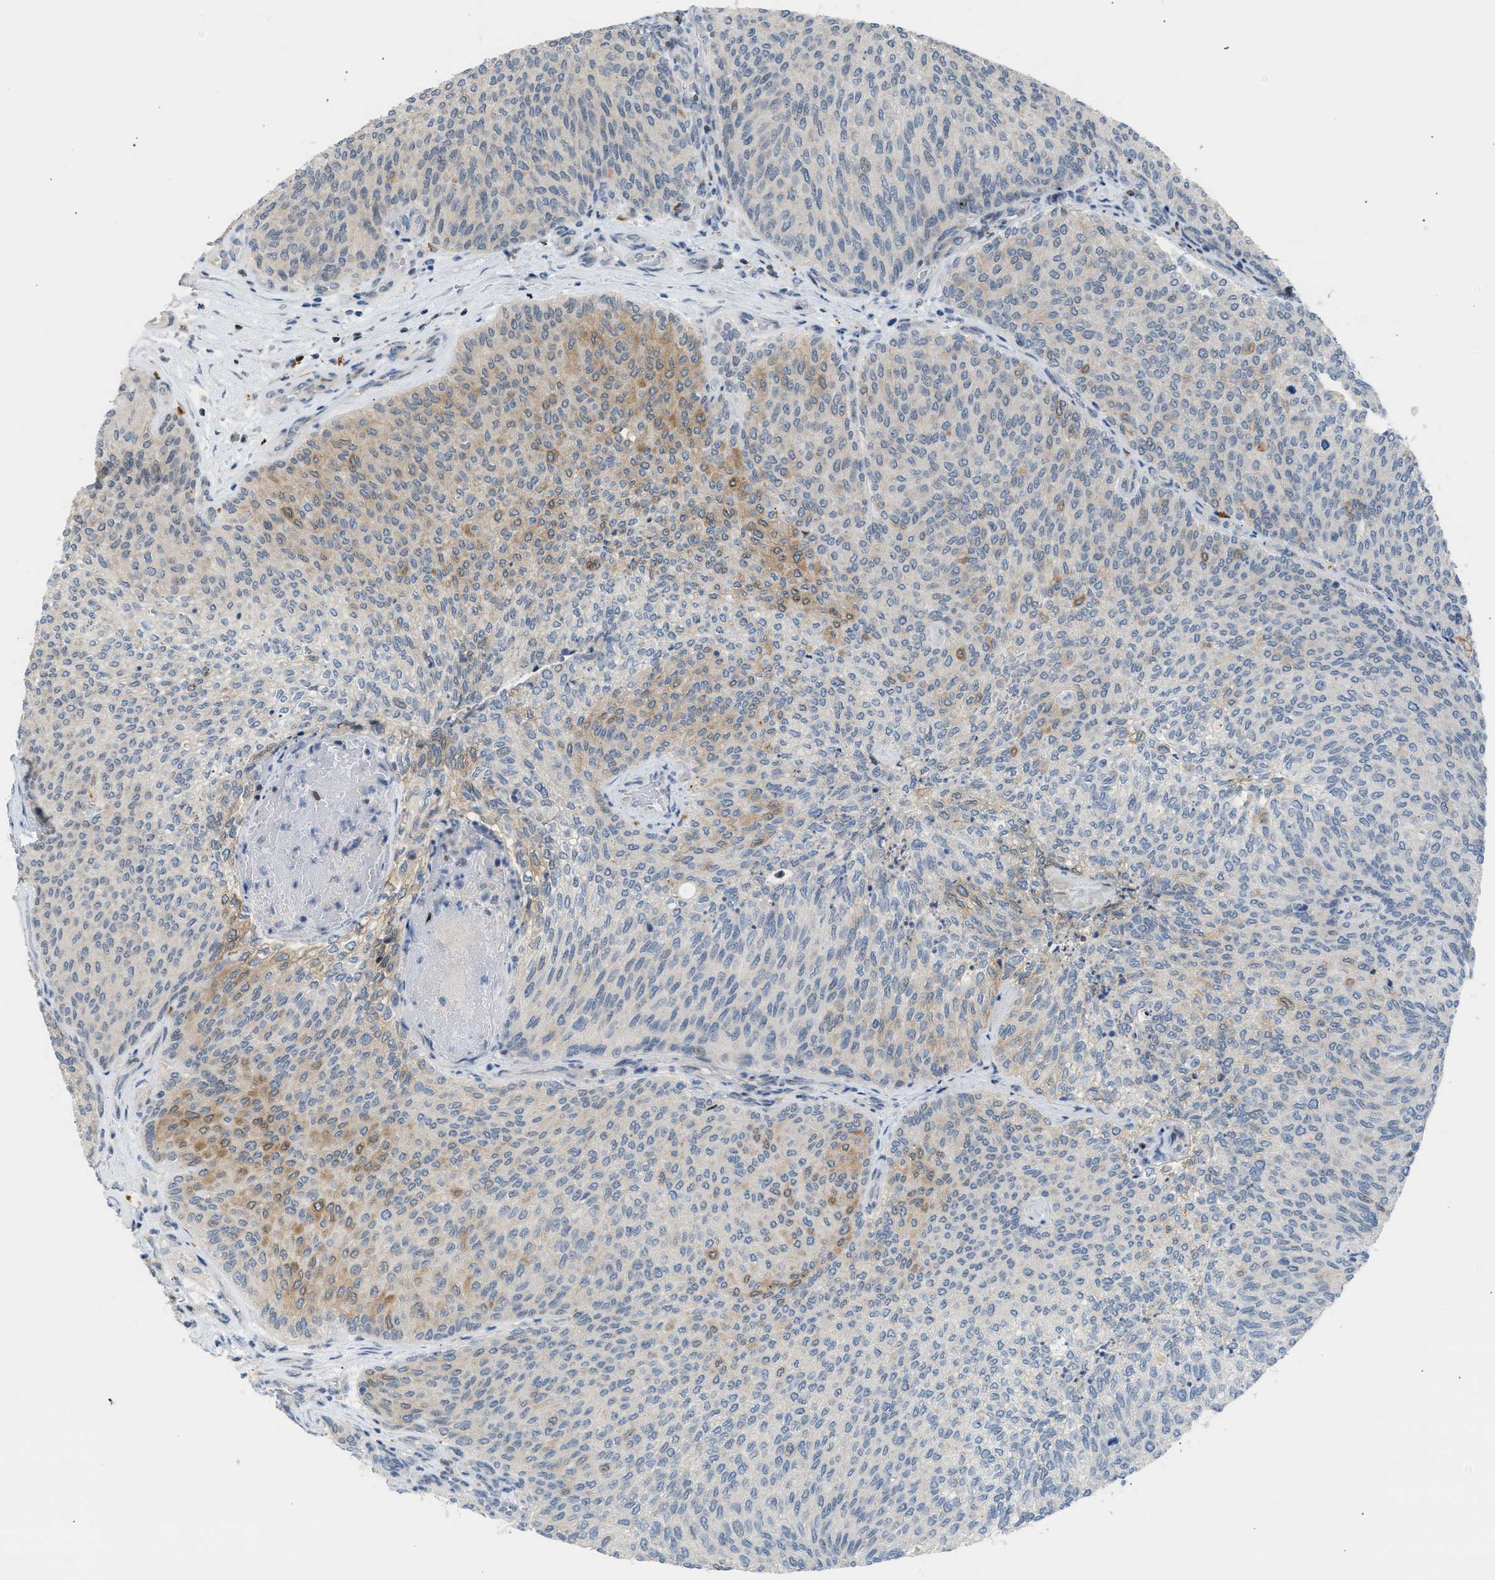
{"staining": {"intensity": "moderate", "quantity": "<25%", "location": "cytoplasmic/membranous"}, "tissue": "urothelial cancer", "cell_type": "Tumor cells", "image_type": "cancer", "snomed": [{"axis": "morphology", "description": "Urothelial carcinoma, Low grade"}, {"axis": "topography", "description": "Urinary bladder"}], "caption": "Moderate cytoplasmic/membranous protein staining is seen in about <25% of tumor cells in urothelial carcinoma (low-grade). (DAB (3,3'-diaminobenzidine) IHC, brown staining for protein, blue staining for nuclei).", "gene": "NPS", "patient": {"sex": "female", "age": 79}}